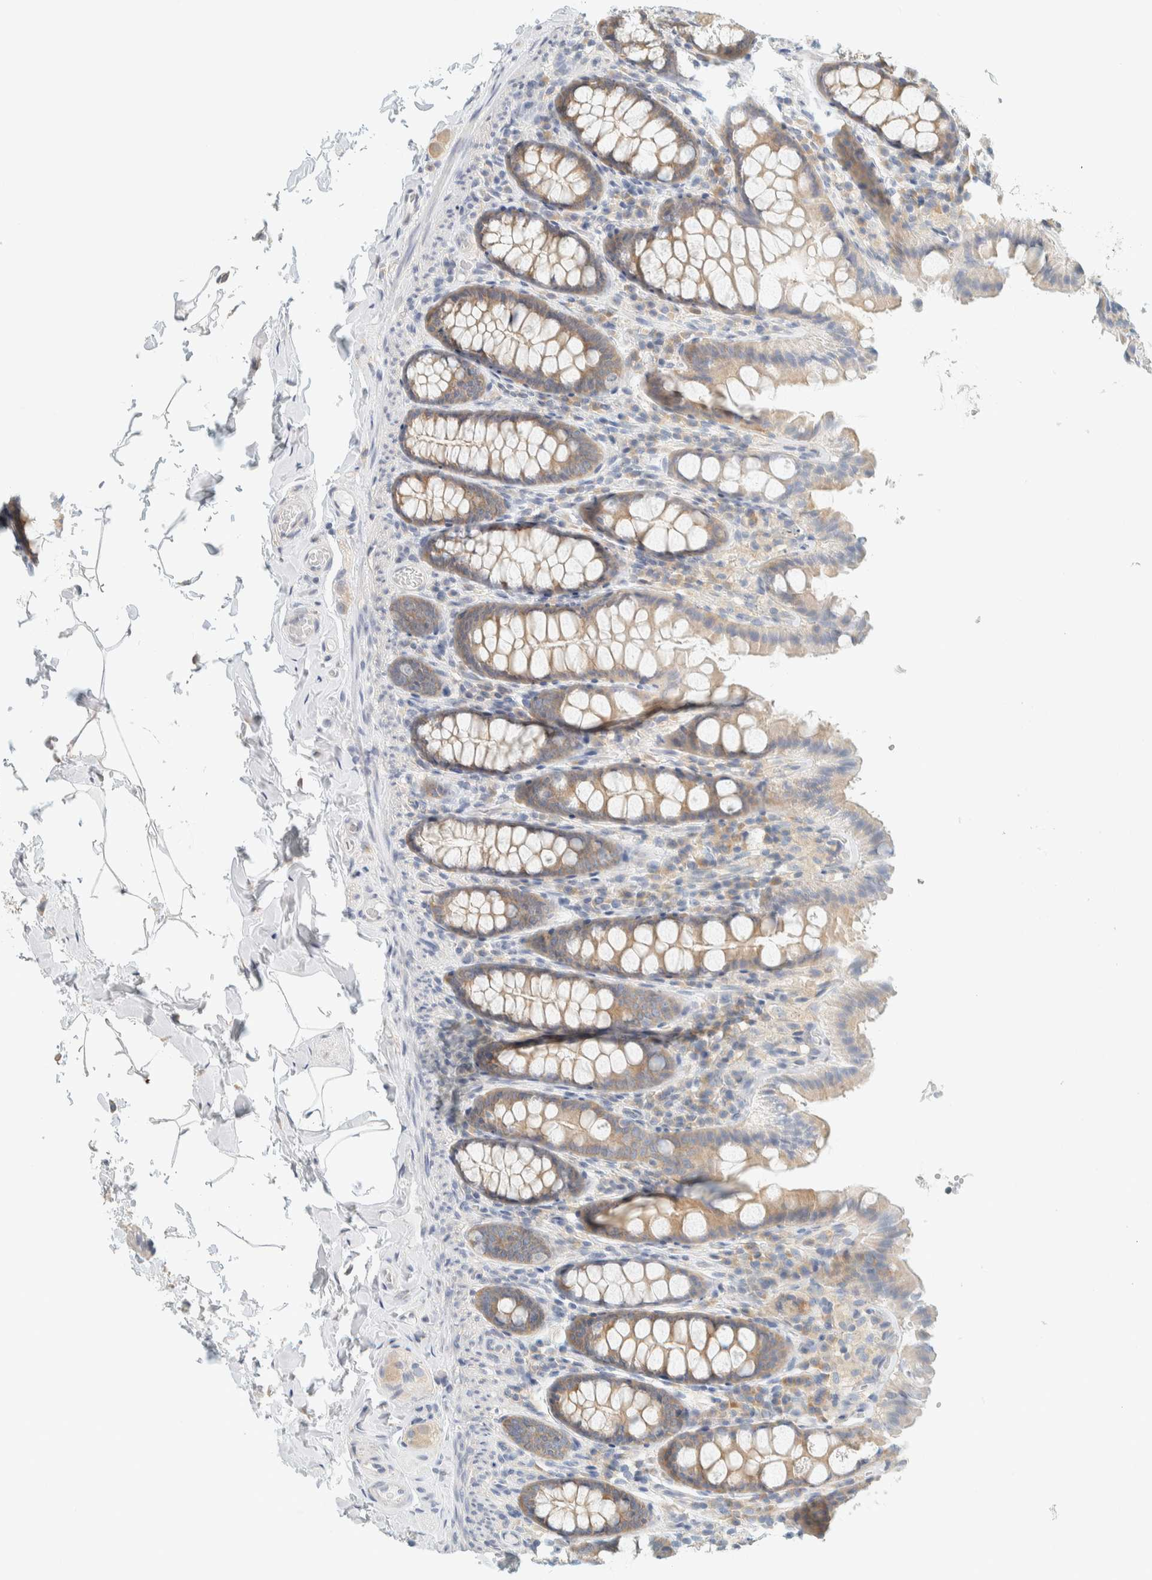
{"staining": {"intensity": "negative", "quantity": "none", "location": "none"}, "tissue": "colon", "cell_type": "Endothelial cells", "image_type": "normal", "snomed": [{"axis": "morphology", "description": "Normal tissue, NOS"}, {"axis": "topography", "description": "Colon"}, {"axis": "topography", "description": "Peripheral nerve tissue"}], "caption": "Photomicrograph shows no significant protein staining in endothelial cells of normal colon.", "gene": "AARSD1", "patient": {"sex": "female", "age": 61}}